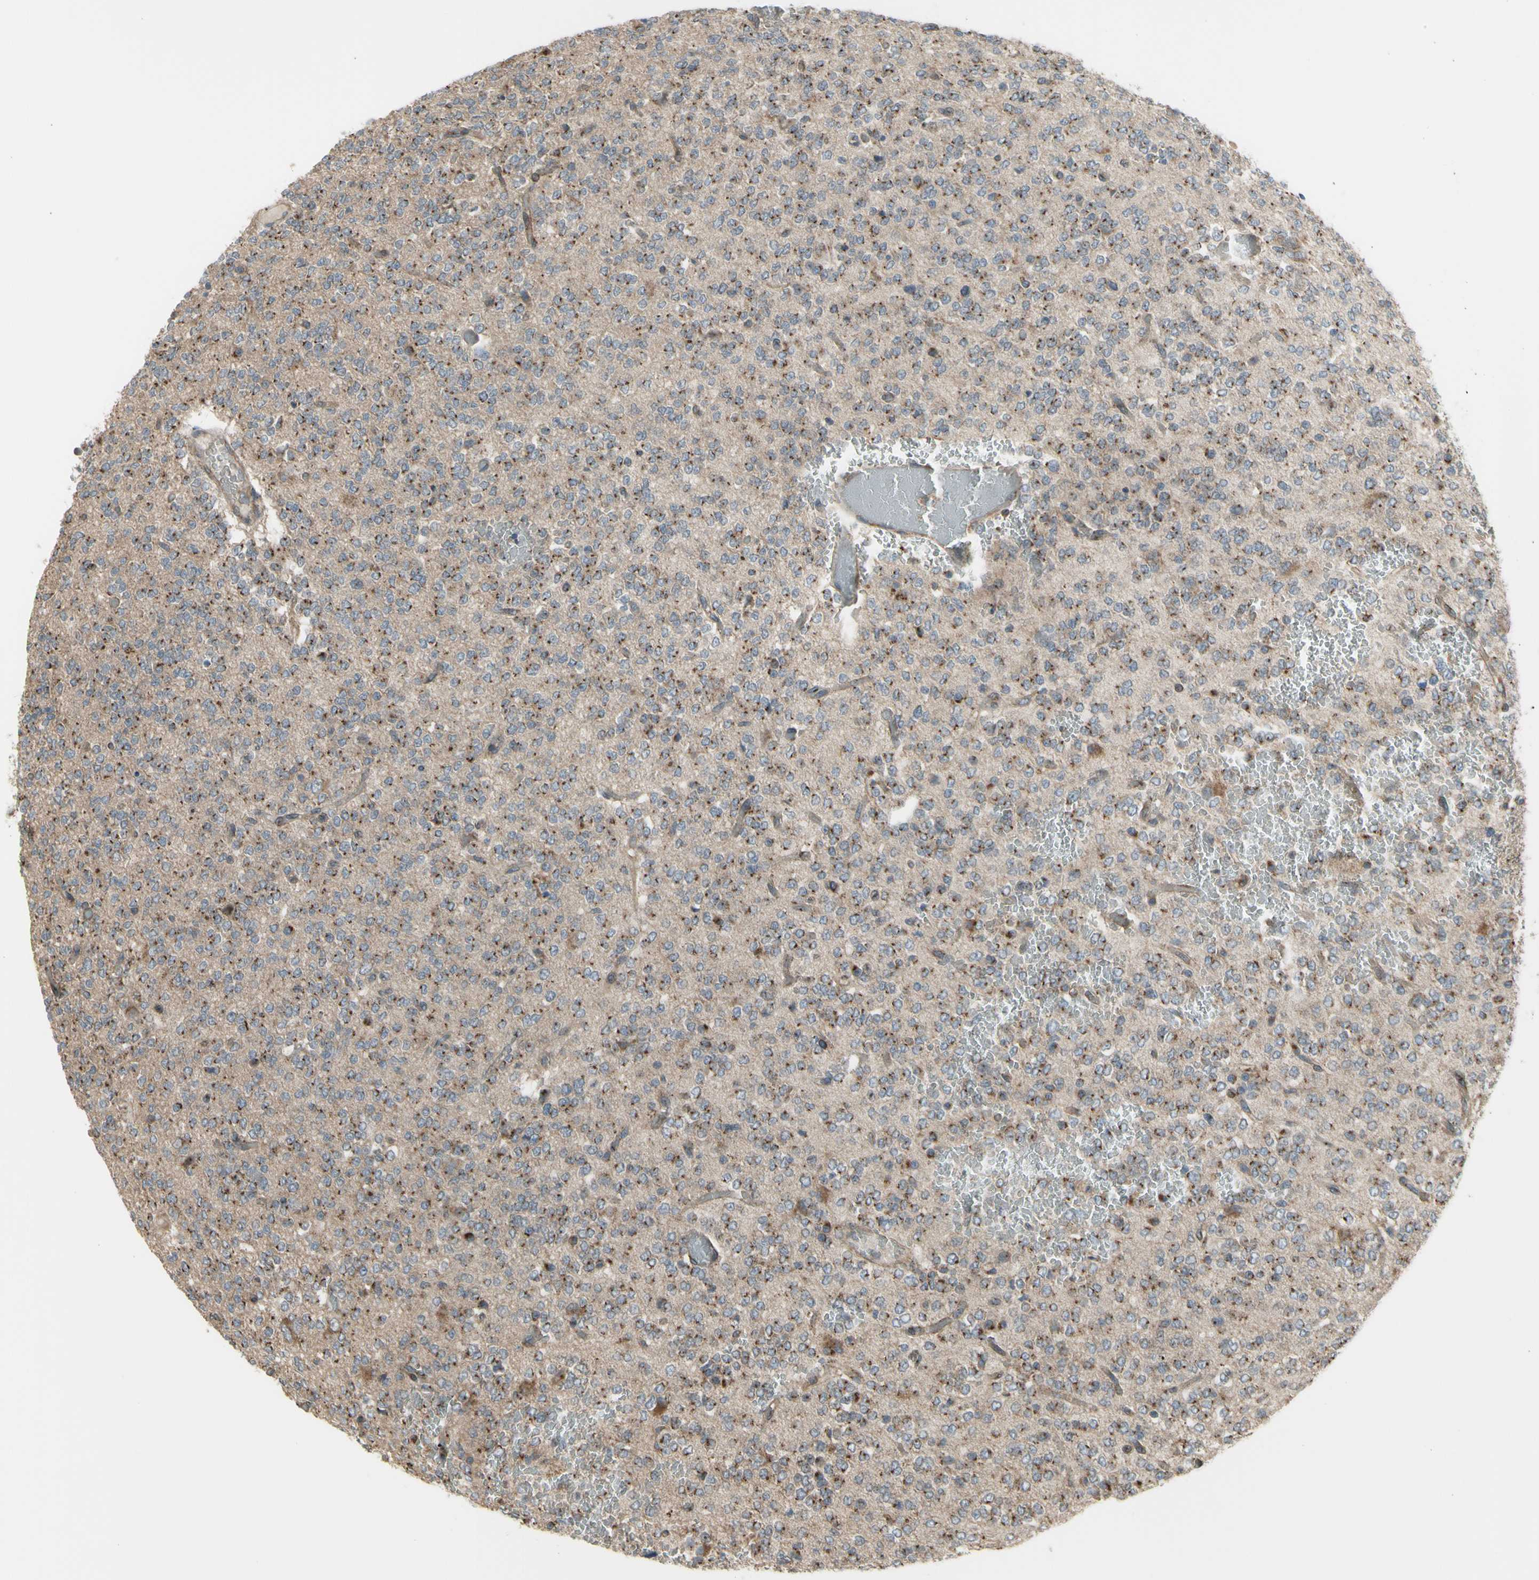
{"staining": {"intensity": "strong", "quantity": "25%-75%", "location": "cytoplasmic/membranous"}, "tissue": "glioma", "cell_type": "Tumor cells", "image_type": "cancer", "snomed": [{"axis": "morphology", "description": "Glioma, malignant, Low grade"}, {"axis": "topography", "description": "Brain"}], "caption": "Protein staining of glioma tissue shows strong cytoplasmic/membranous expression in approximately 25%-75% of tumor cells.", "gene": "SLC39A9", "patient": {"sex": "male", "age": 38}}